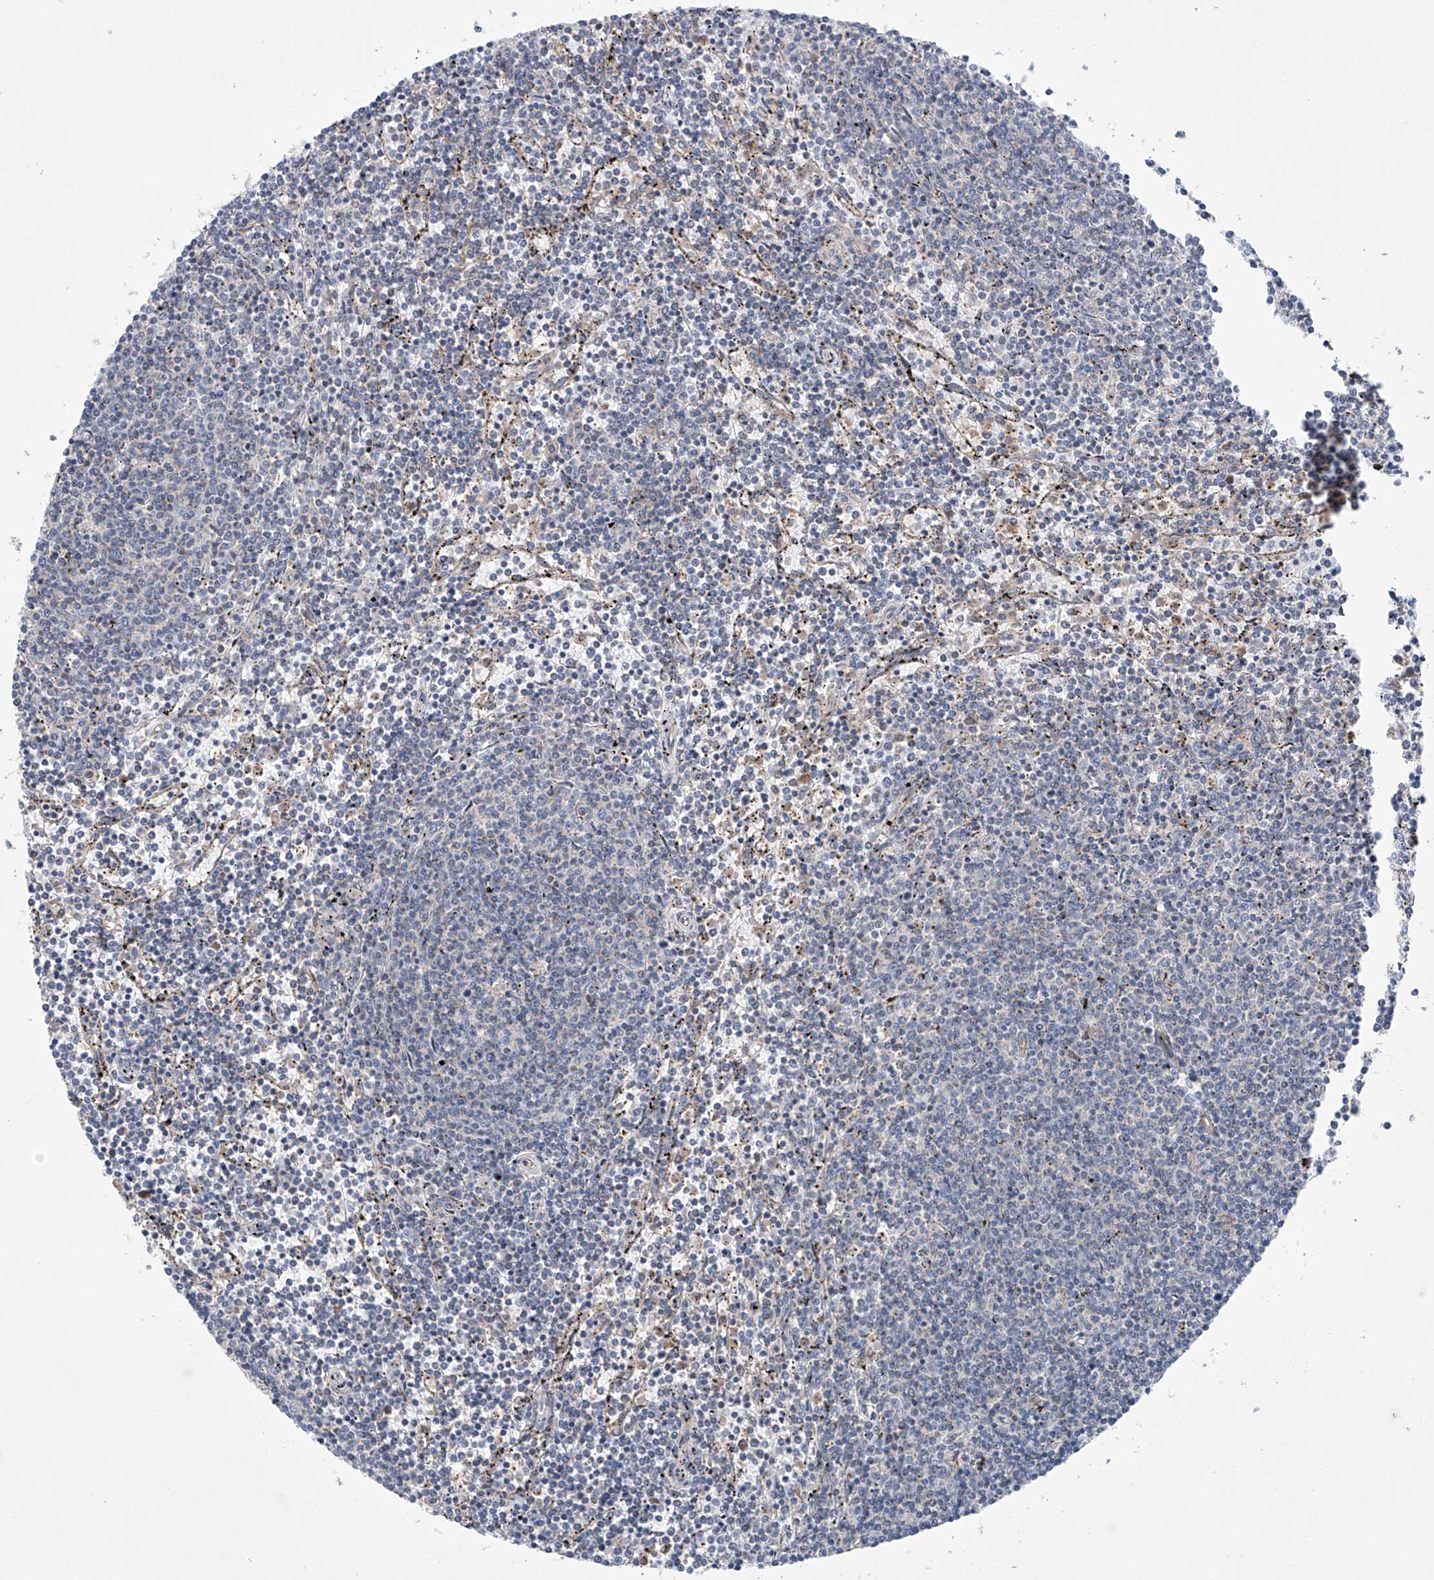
{"staining": {"intensity": "negative", "quantity": "none", "location": "none"}, "tissue": "lymphoma", "cell_type": "Tumor cells", "image_type": "cancer", "snomed": [{"axis": "morphology", "description": "Malignant lymphoma, non-Hodgkin's type, Low grade"}, {"axis": "topography", "description": "Spleen"}], "caption": "This is a photomicrograph of immunohistochemistry (IHC) staining of low-grade malignant lymphoma, non-Hodgkin's type, which shows no positivity in tumor cells.", "gene": "KLC4", "patient": {"sex": "female", "age": 50}}